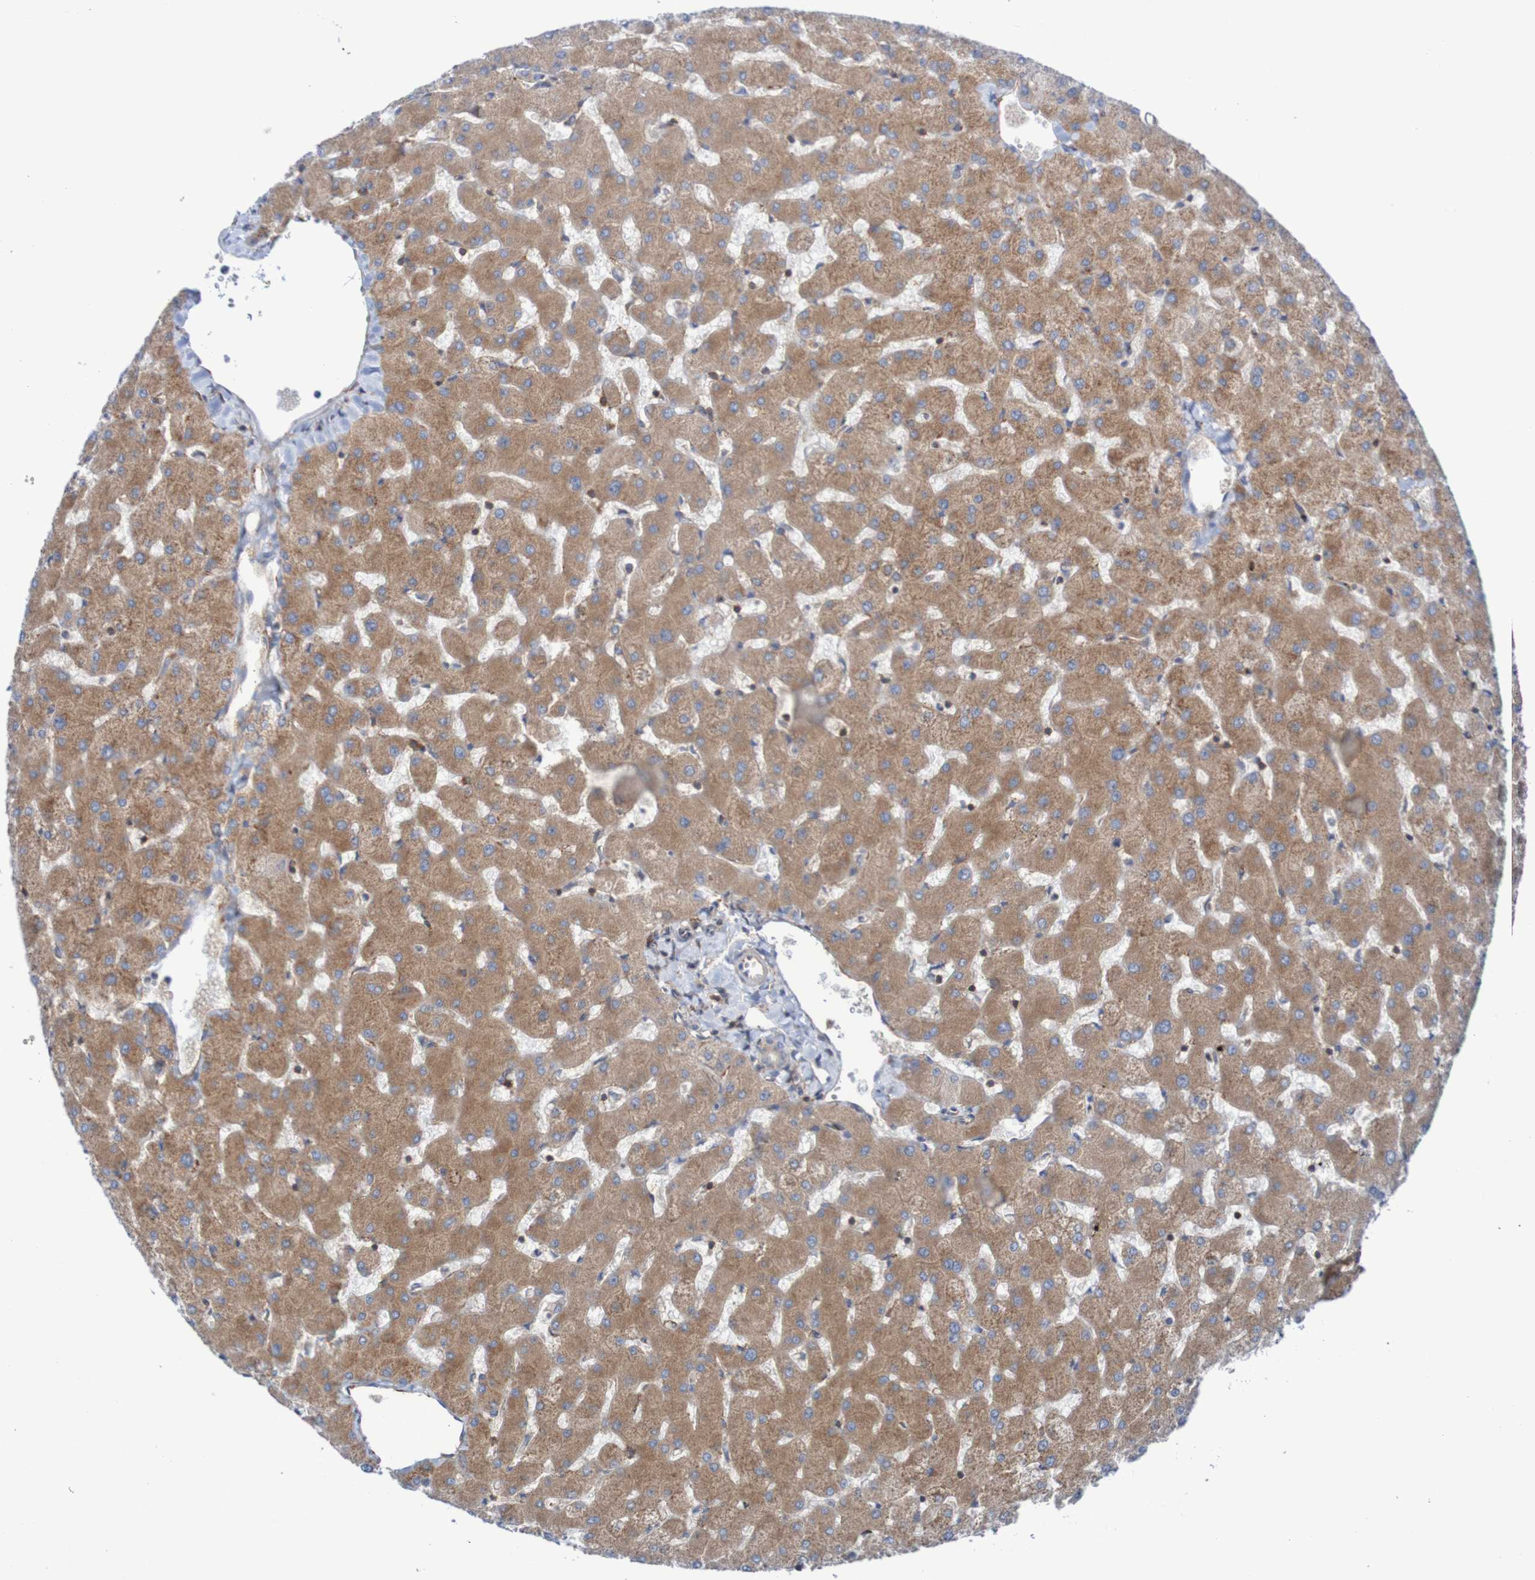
{"staining": {"intensity": "moderate", "quantity": ">75%", "location": "cytoplasmic/membranous"}, "tissue": "liver", "cell_type": "Cholangiocytes", "image_type": "normal", "snomed": [{"axis": "morphology", "description": "Normal tissue, NOS"}, {"axis": "topography", "description": "Liver"}], "caption": "An IHC micrograph of unremarkable tissue is shown. Protein staining in brown shows moderate cytoplasmic/membranous positivity in liver within cholangiocytes.", "gene": "FXR2", "patient": {"sex": "female", "age": 63}}